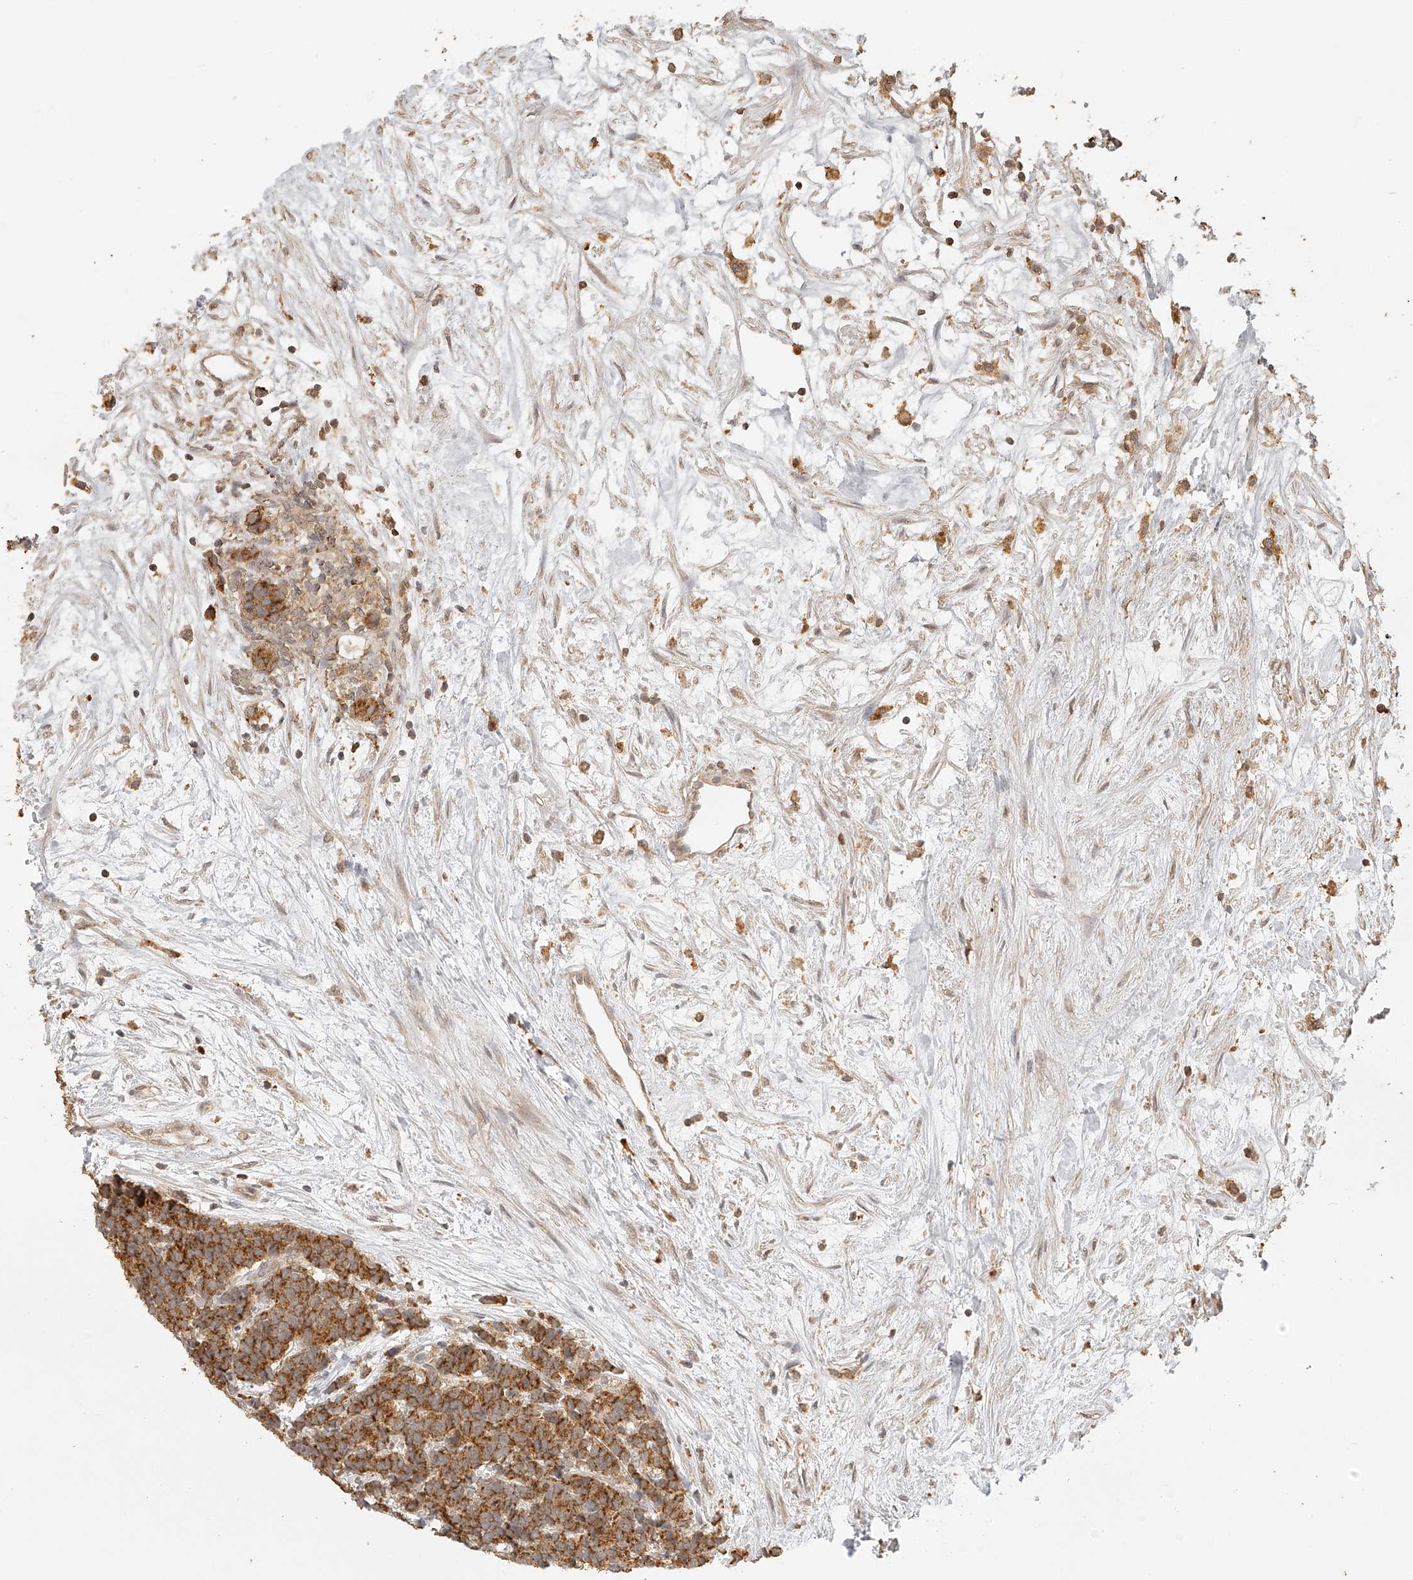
{"staining": {"intensity": "moderate", "quantity": ">75%", "location": "cytoplasmic/membranous"}, "tissue": "carcinoid", "cell_type": "Tumor cells", "image_type": "cancer", "snomed": [{"axis": "morphology", "description": "Carcinoma, NOS"}, {"axis": "morphology", "description": "Carcinoid, malignant, NOS"}, {"axis": "topography", "description": "Urinary bladder"}], "caption": "There is medium levels of moderate cytoplasmic/membranous expression in tumor cells of carcinoid, as demonstrated by immunohistochemical staining (brown color).", "gene": "BCL2L11", "patient": {"sex": "male", "age": 57}}